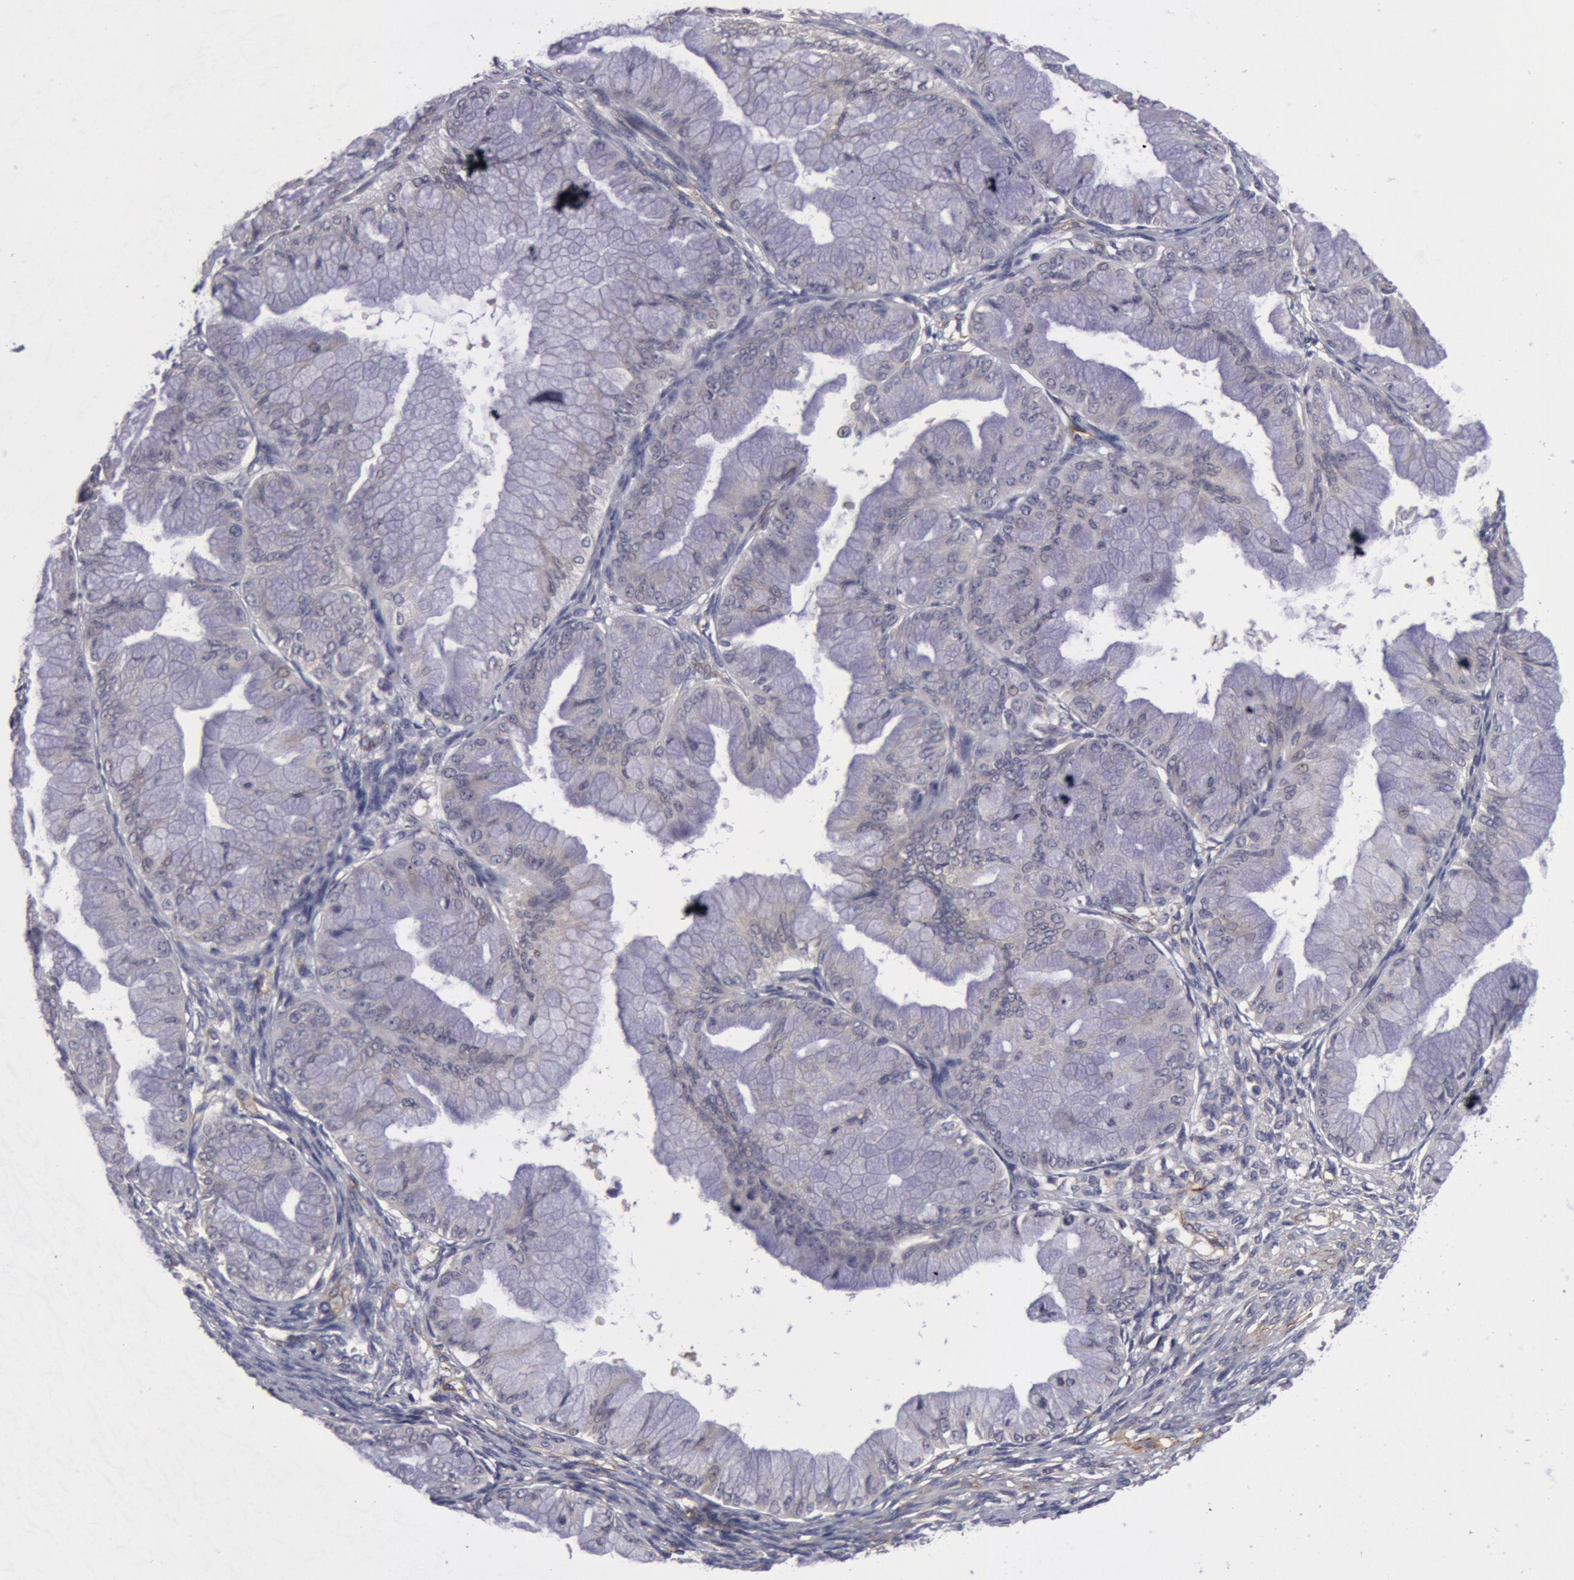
{"staining": {"intensity": "negative", "quantity": "none", "location": "none"}, "tissue": "ovarian cancer", "cell_type": "Tumor cells", "image_type": "cancer", "snomed": [{"axis": "morphology", "description": "Cystadenocarcinoma, mucinous, NOS"}, {"axis": "topography", "description": "Ovary"}], "caption": "High magnification brightfield microscopy of mucinous cystadenocarcinoma (ovarian) stained with DAB (3,3'-diaminobenzidine) (brown) and counterstained with hematoxylin (blue): tumor cells show no significant staining. The staining is performed using DAB (3,3'-diaminobenzidine) brown chromogen with nuclei counter-stained in using hematoxylin.", "gene": "IL23A", "patient": {"sex": "female", "age": 63}}